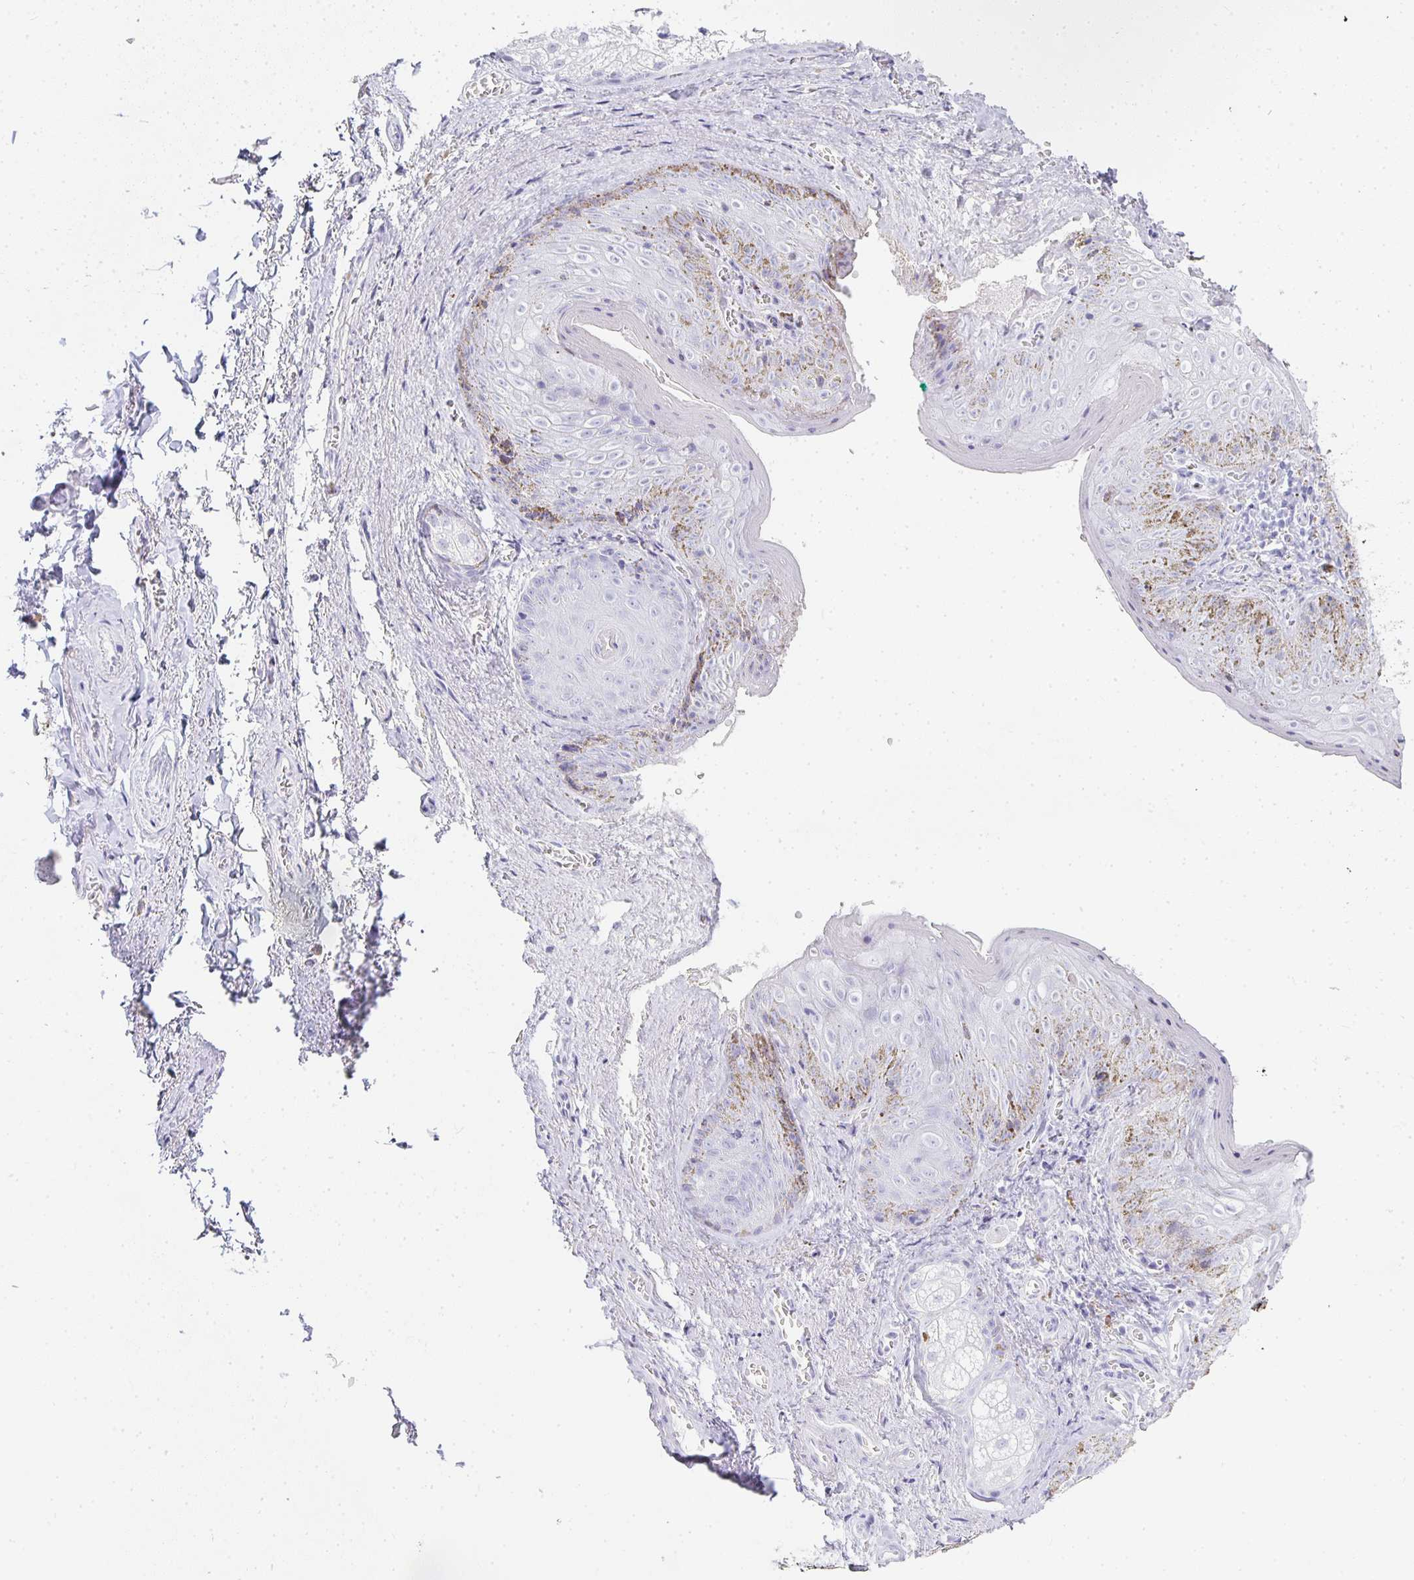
{"staining": {"intensity": "negative", "quantity": "none", "location": "none"}, "tissue": "vagina", "cell_type": "Squamous epithelial cells", "image_type": "normal", "snomed": [{"axis": "morphology", "description": "Normal tissue, NOS"}, {"axis": "topography", "description": "Vulva"}, {"axis": "topography", "description": "Vagina"}, {"axis": "topography", "description": "Peripheral nerve tissue"}], "caption": "Unremarkable vagina was stained to show a protein in brown. There is no significant expression in squamous epithelial cells.", "gene": "TPSD1", "patient": {"sex": "female", "age": 66}}